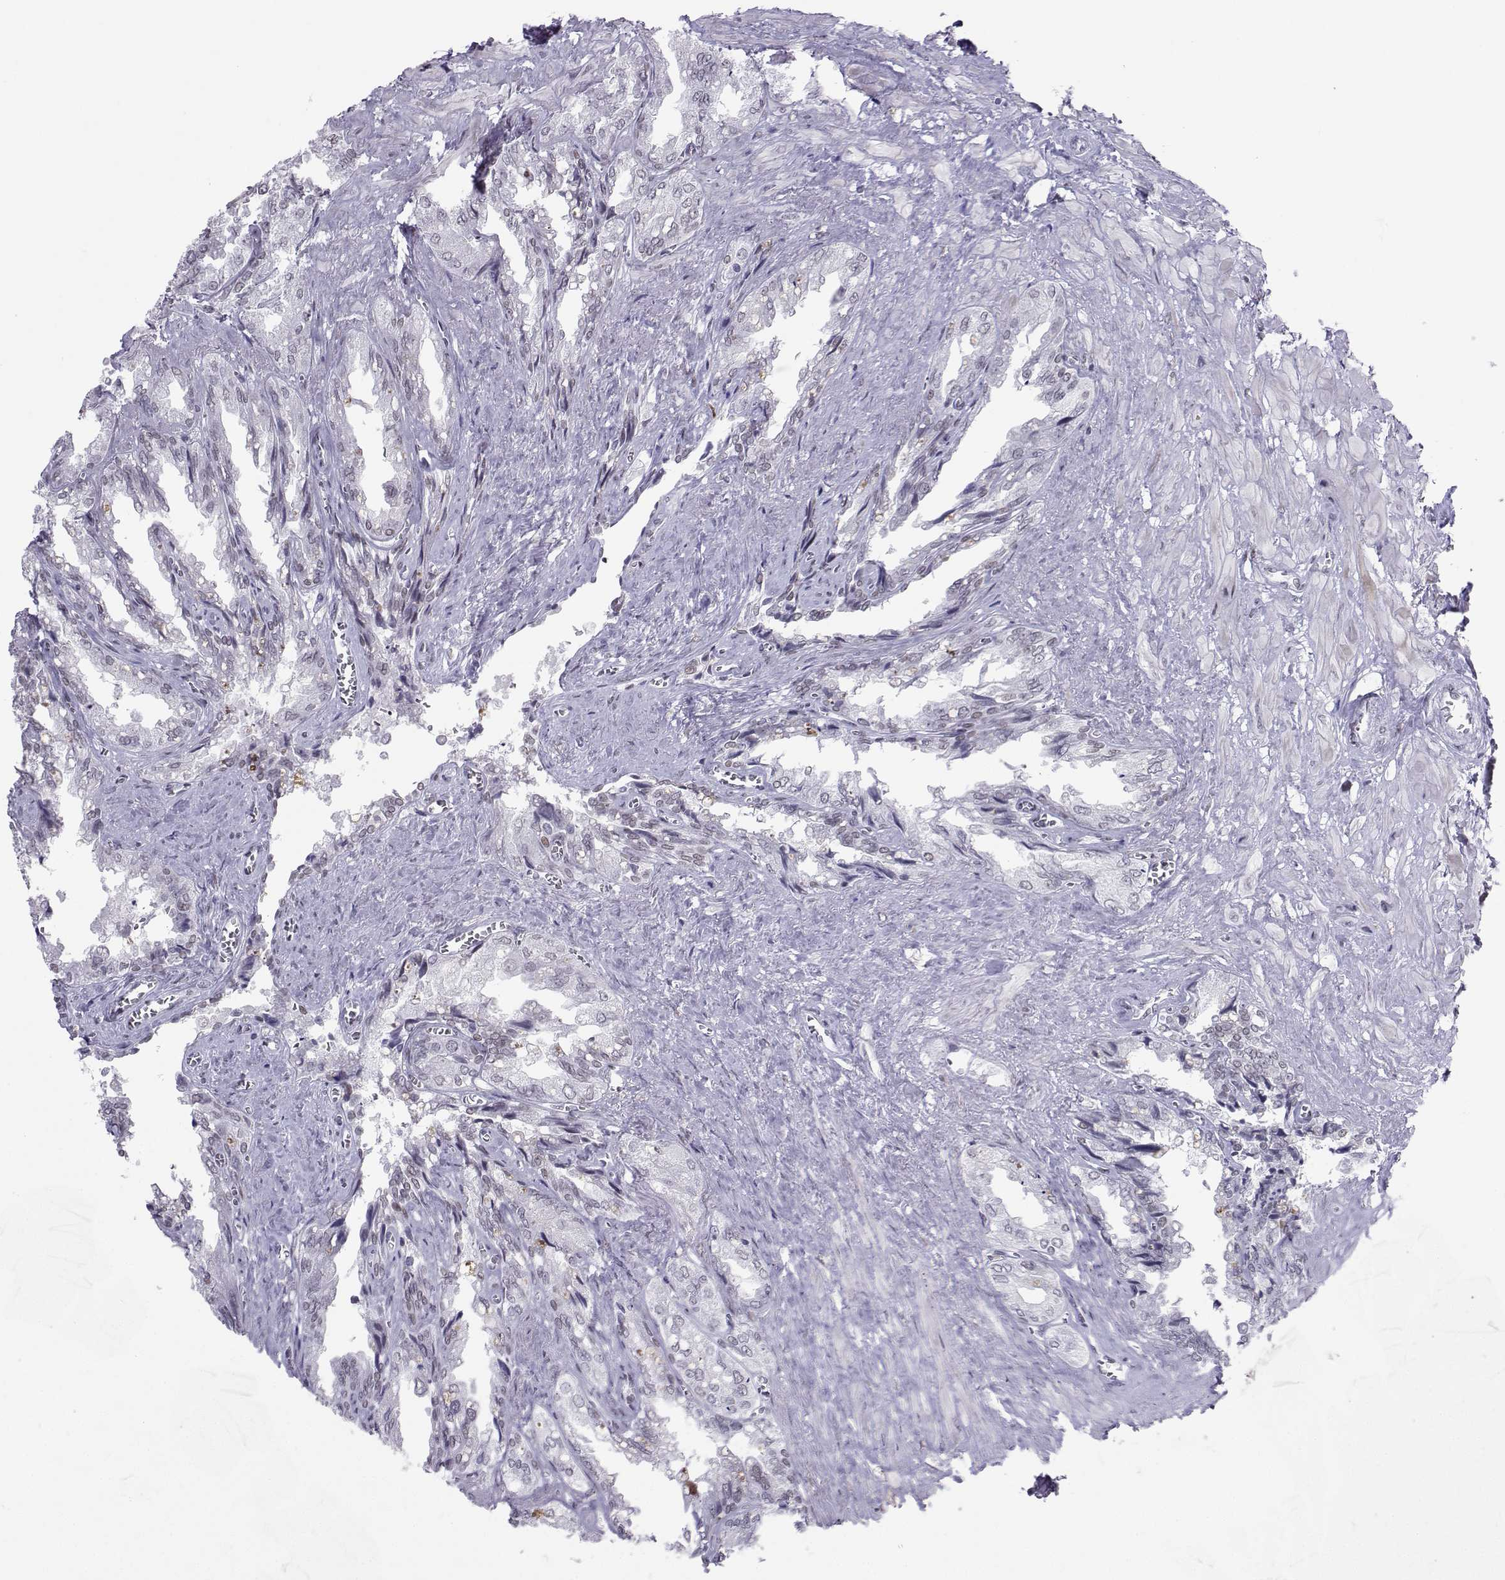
{"staining": {"intensity": "negative", "quantity": "none", "location": "none"}, "tissue": "seminal vesicle", "cell_type": "Glandular cells", "image_type": "normal", "snomed": [{"axis": "morphology", "description": "Normal tissue, NOS"}, {"axis": "topography", "description": "Seminal veicle"}], "caption": "Immunohistochemistry of normal human seminal vesicle demonstrates no staining in glandular cells. The staining is performed using DAB brown chromogen with nuclei counter-stained in using hematoxylin.", "gene": "LORICRIN", "patient": {"sex": "male", "age": 67}}